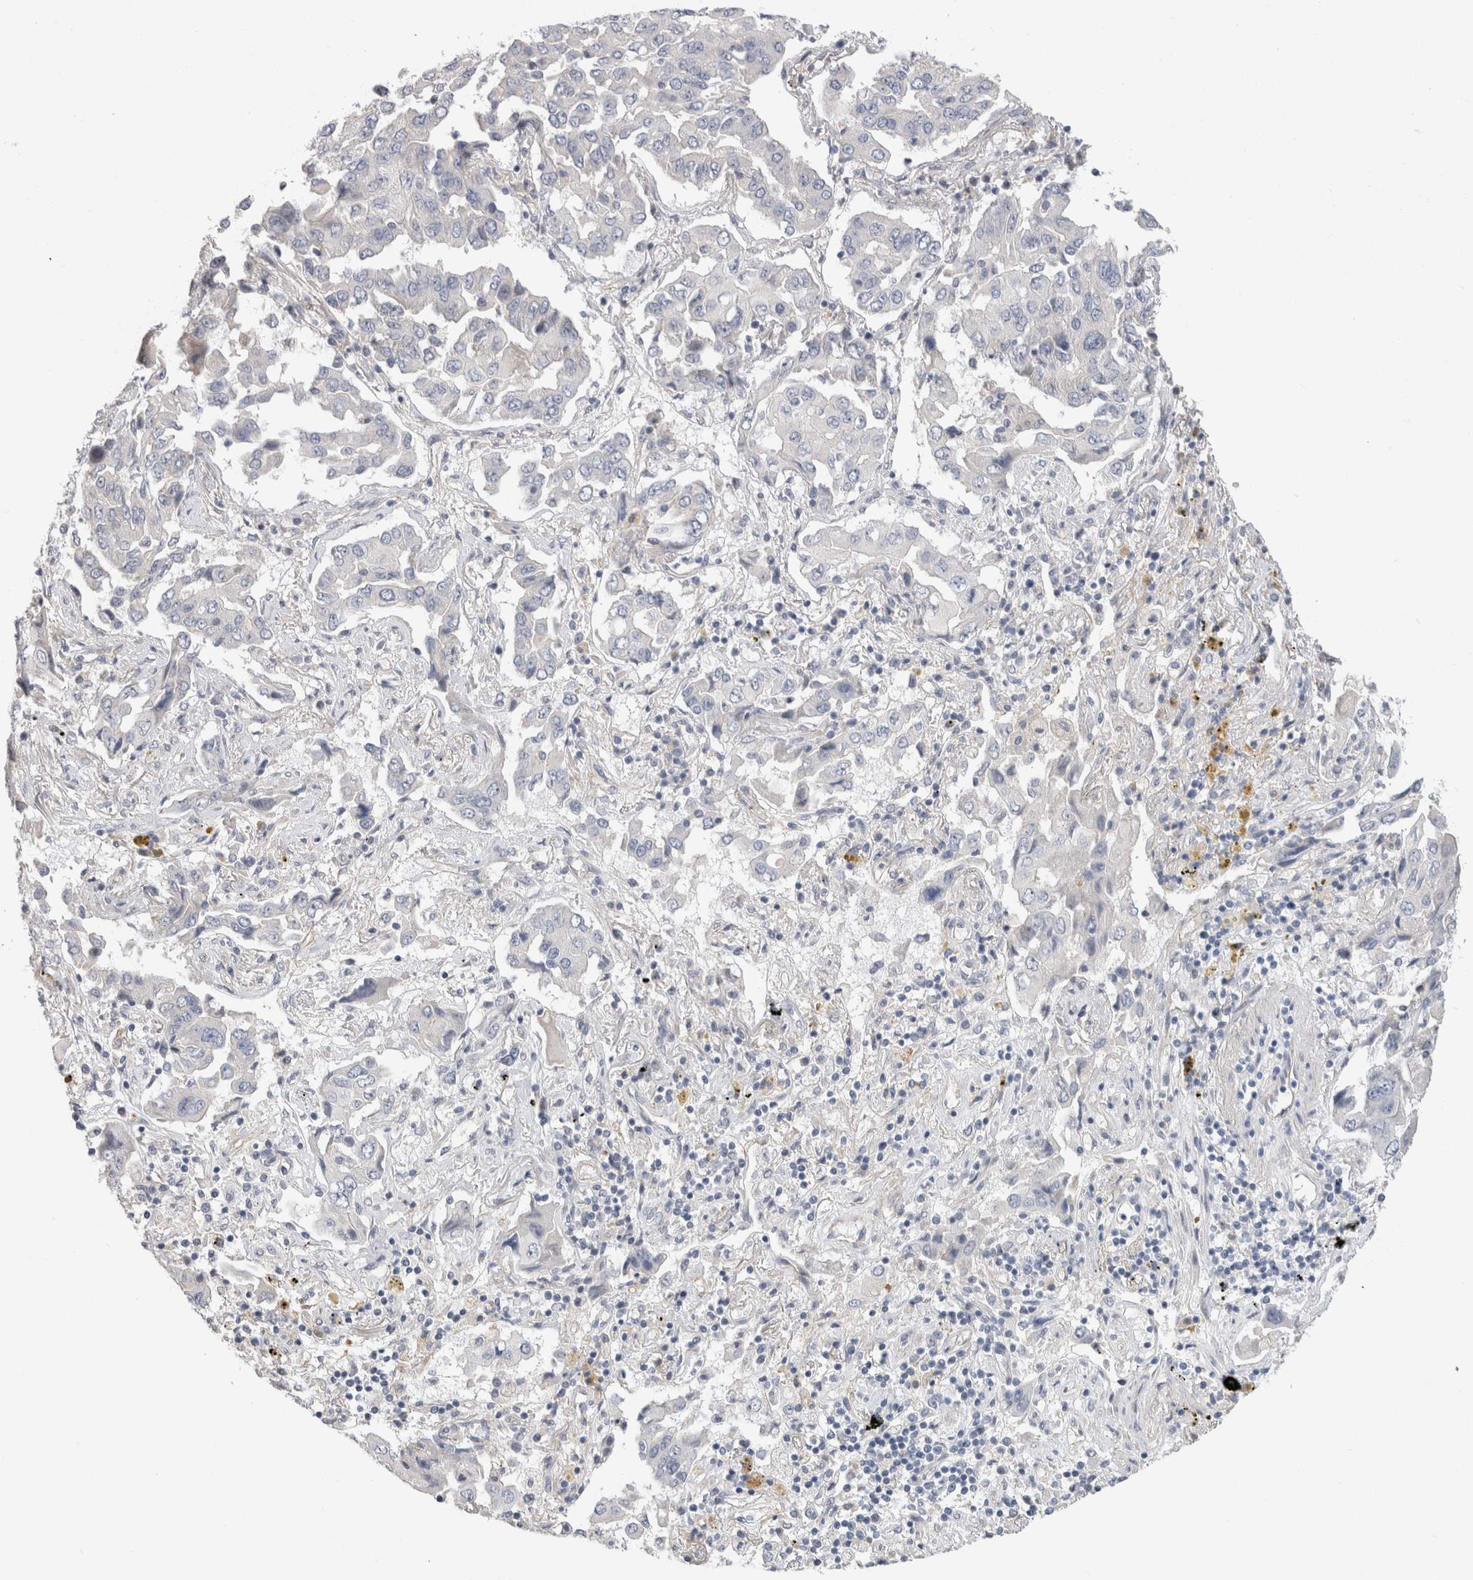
{"staining": {"intensity": "negative", "quantity": "none", "location": "none"}, "tissue": "lung cancer", "cell_type": "Tumor cells", "image_type": "cancer", "snomed": [{"axis": "morphology", "description": "Adenocarcinoma, NOS"}, {"axis": "topography", "description": "Lung"}], "caption": "The micrograph displays no staining of tumor cells in lung cancer. The staining was performed using DAB (3,3'-diaminobenzidine) to visualize the protein expression in brown, while the nuclei were stained in blue with hematoxylin (Magnification: 20x).", "gene": "AFP", "patient": {"sex": "female", "age": 65}}